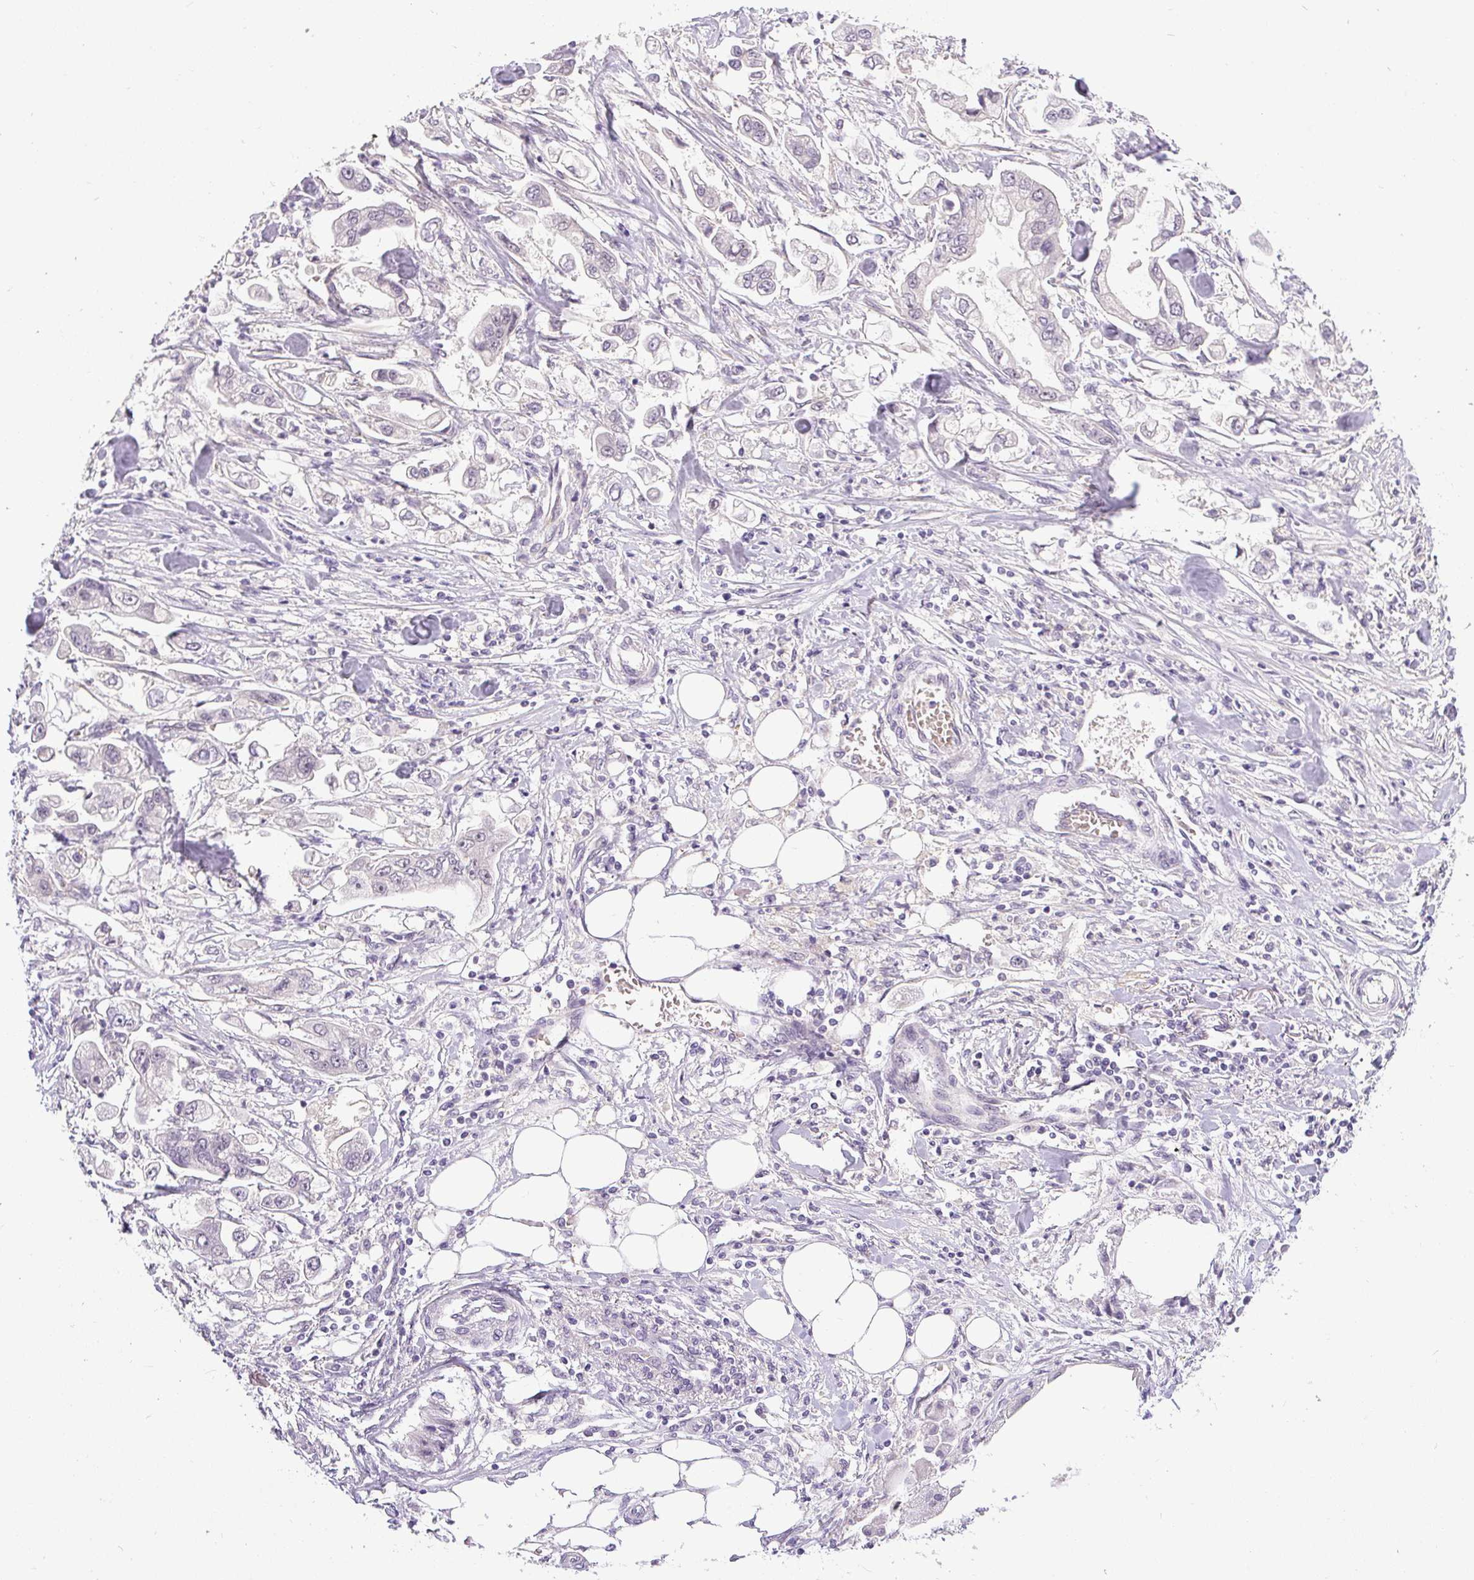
{"staining": {"intensity": "negative", "quantity": "none", "location": "none"}, "tissue": "stomach cancer", "cell_type": "Tumor cells", "image_type": "cancer", "snomed": [{"axis": "morphology", "description": "Adenocarcinoma, NOS"}, {"axis": "topography", "description": "Stomach"}], "caption": "A histopathology image of human stomach cancer is negative for staining in tumor cells.", "gene": "FAM117B", "patient": {"sex": "male", "age": 62}}